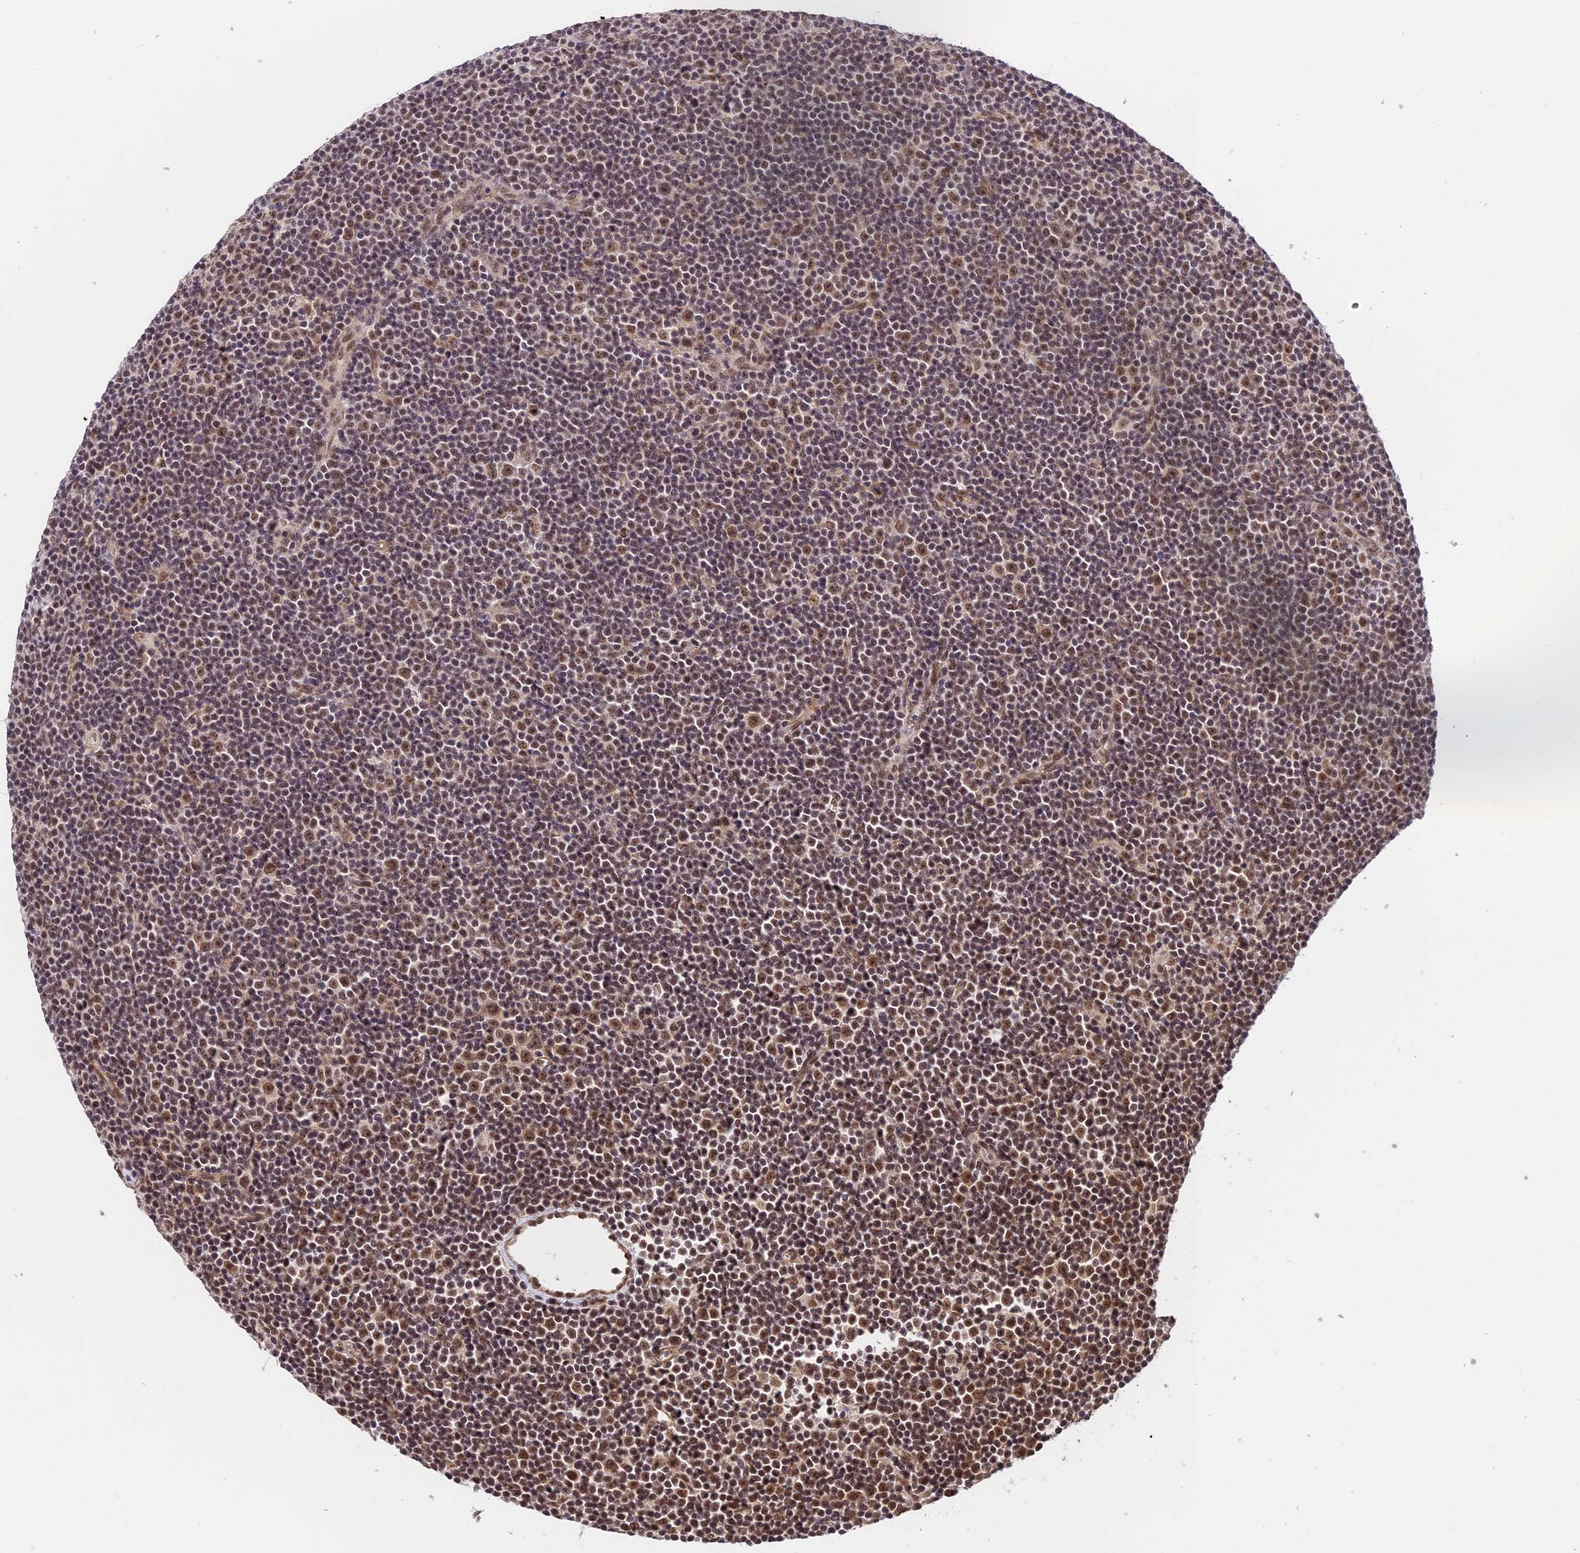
{"staining": {"intensity": "moderate", "quantity": ">75%", "location": "nuclear"}, "tissue": "lymphoma", "cell_type": "Tumor cells", "image_type": "cancer", "snomed": [{"axis": "morphology", "description": "Malignant lymphoma, non-Hodgkin's type, Low grade"}, {"axis": "topography", "description": "Lymph node"}], "caption": "The micrograph exhibits staining of lymphoma, revealing moderate nuclear protein positivity (brown color) within tumor cells.", "gene": "RBM42", "patient": {"sex": "female", "age": 67}}